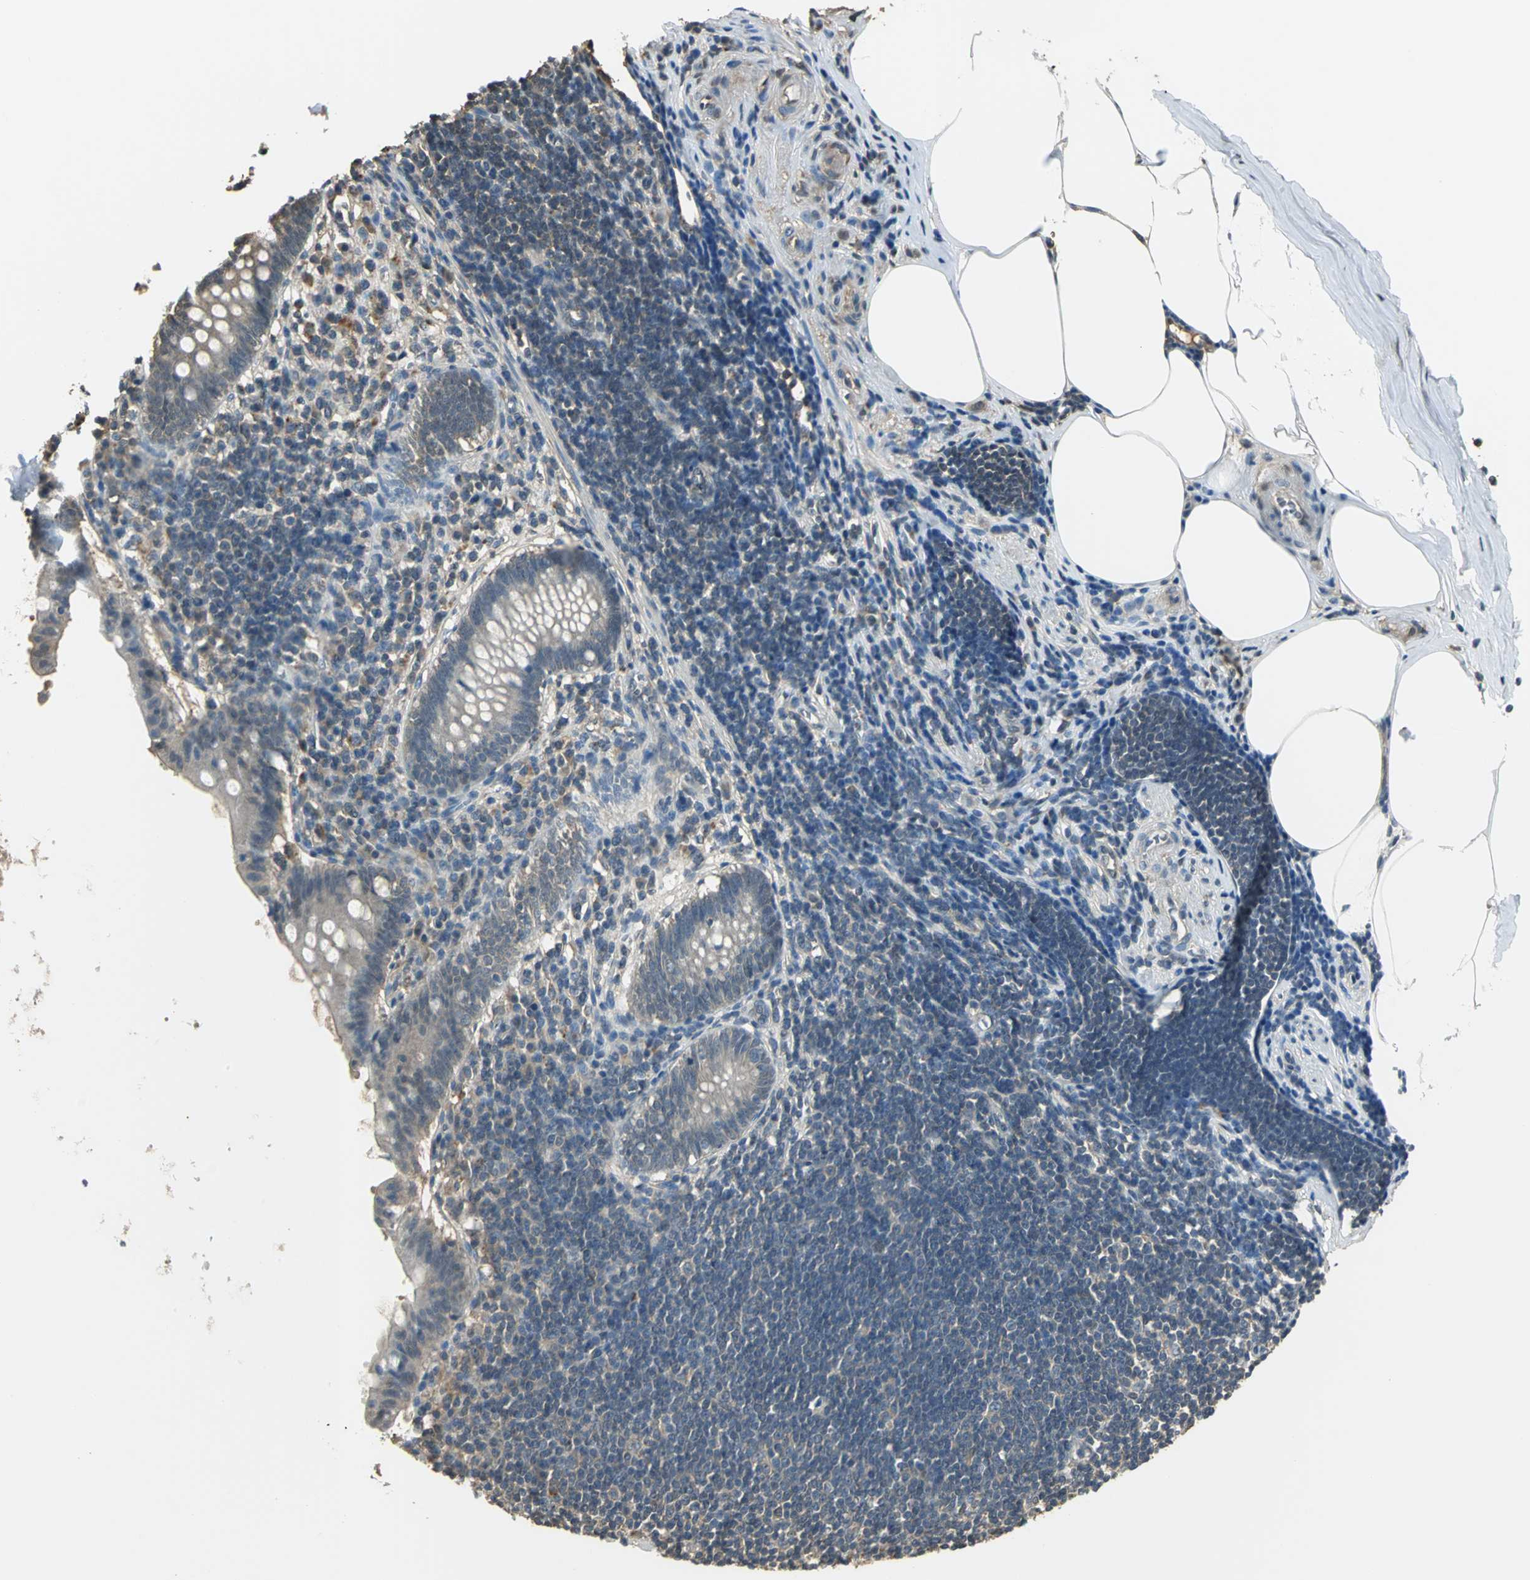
{"staining": {"intensity": "weak", "quantity": ">75%", "location": "cytoplasmic/membranous"}, "tissue": "appendix", "cell_type": "Glandular cells", "image_type": "normal", "snomed": [{"axis": "morphology", "description": "Normal tissue, NOS"}, {"axis": "topography", "description": "Appendix"}], "caption": "DAB immunohistochemical staining of normal appendix exhibits weak cytoplasmic/membranous protein expression in approximately >75% of glandular cells.", "gene": "PARK7", "patient": {"sex": "female", "age": 50}}